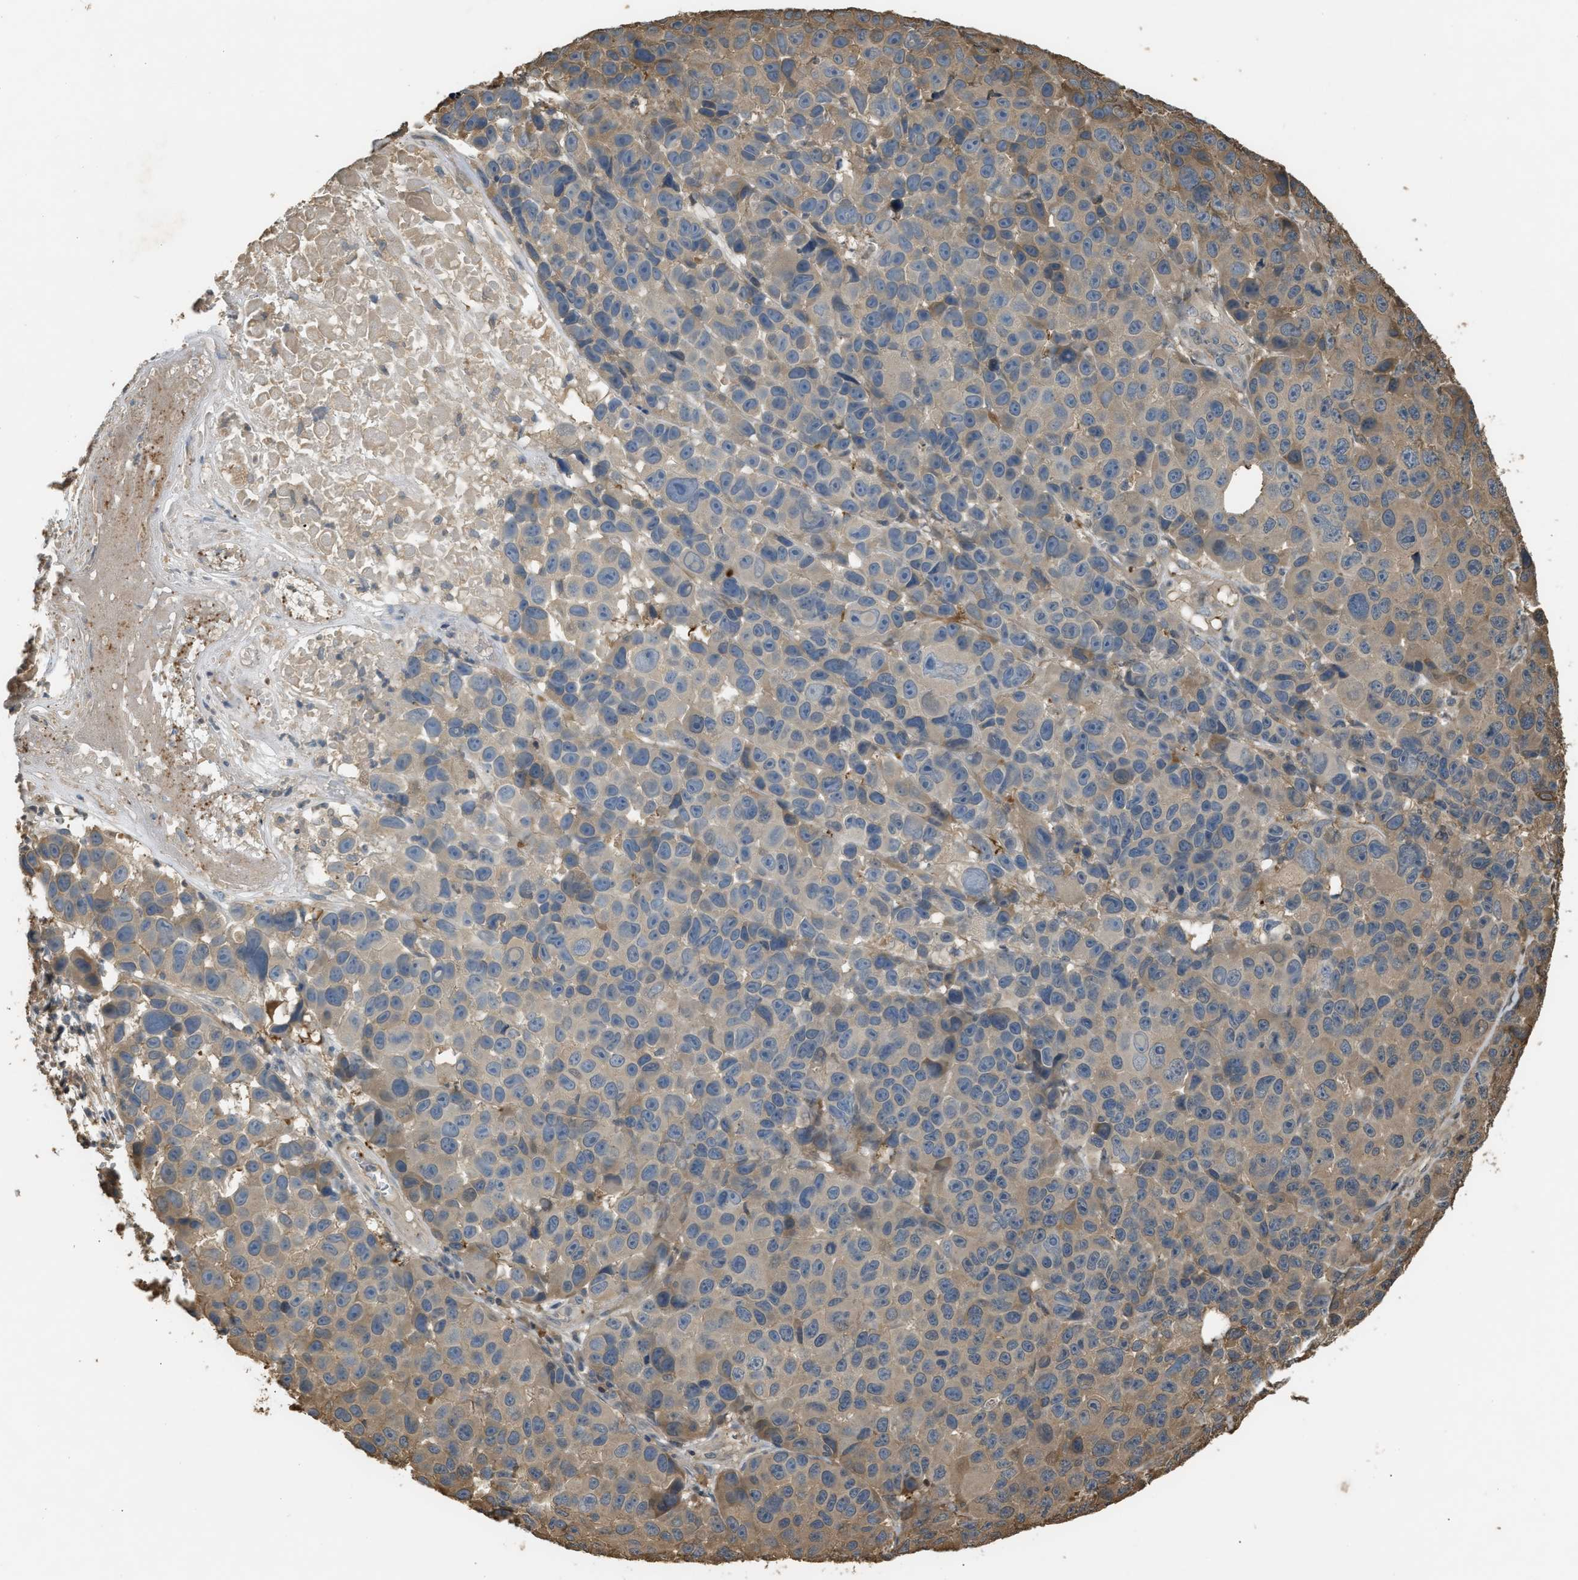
{"staining": {"intensity": "weak", "quantity": "<25%", "location": "cytoplasmic/membranous"}, "tissue": "melanoma", "cell_type": "Tumor cells", "image_type": "cancer", "snomed": [{"axis": "morphology", "description": "Malignant melanoma, NOS"}, {"axis": "topography", "description": "Skin"}], "caption": "DAB immunohistochemical staining of malignant melanoma reveals no significant staining in tumor cells. (Brightfield microscopy of DAB (3,3'-diaminobenzidine) immunohistochemistry (IHC) at high magnification).", "gene": "ARHGDIA", "patient": {"sex": "male", "age": 53}}